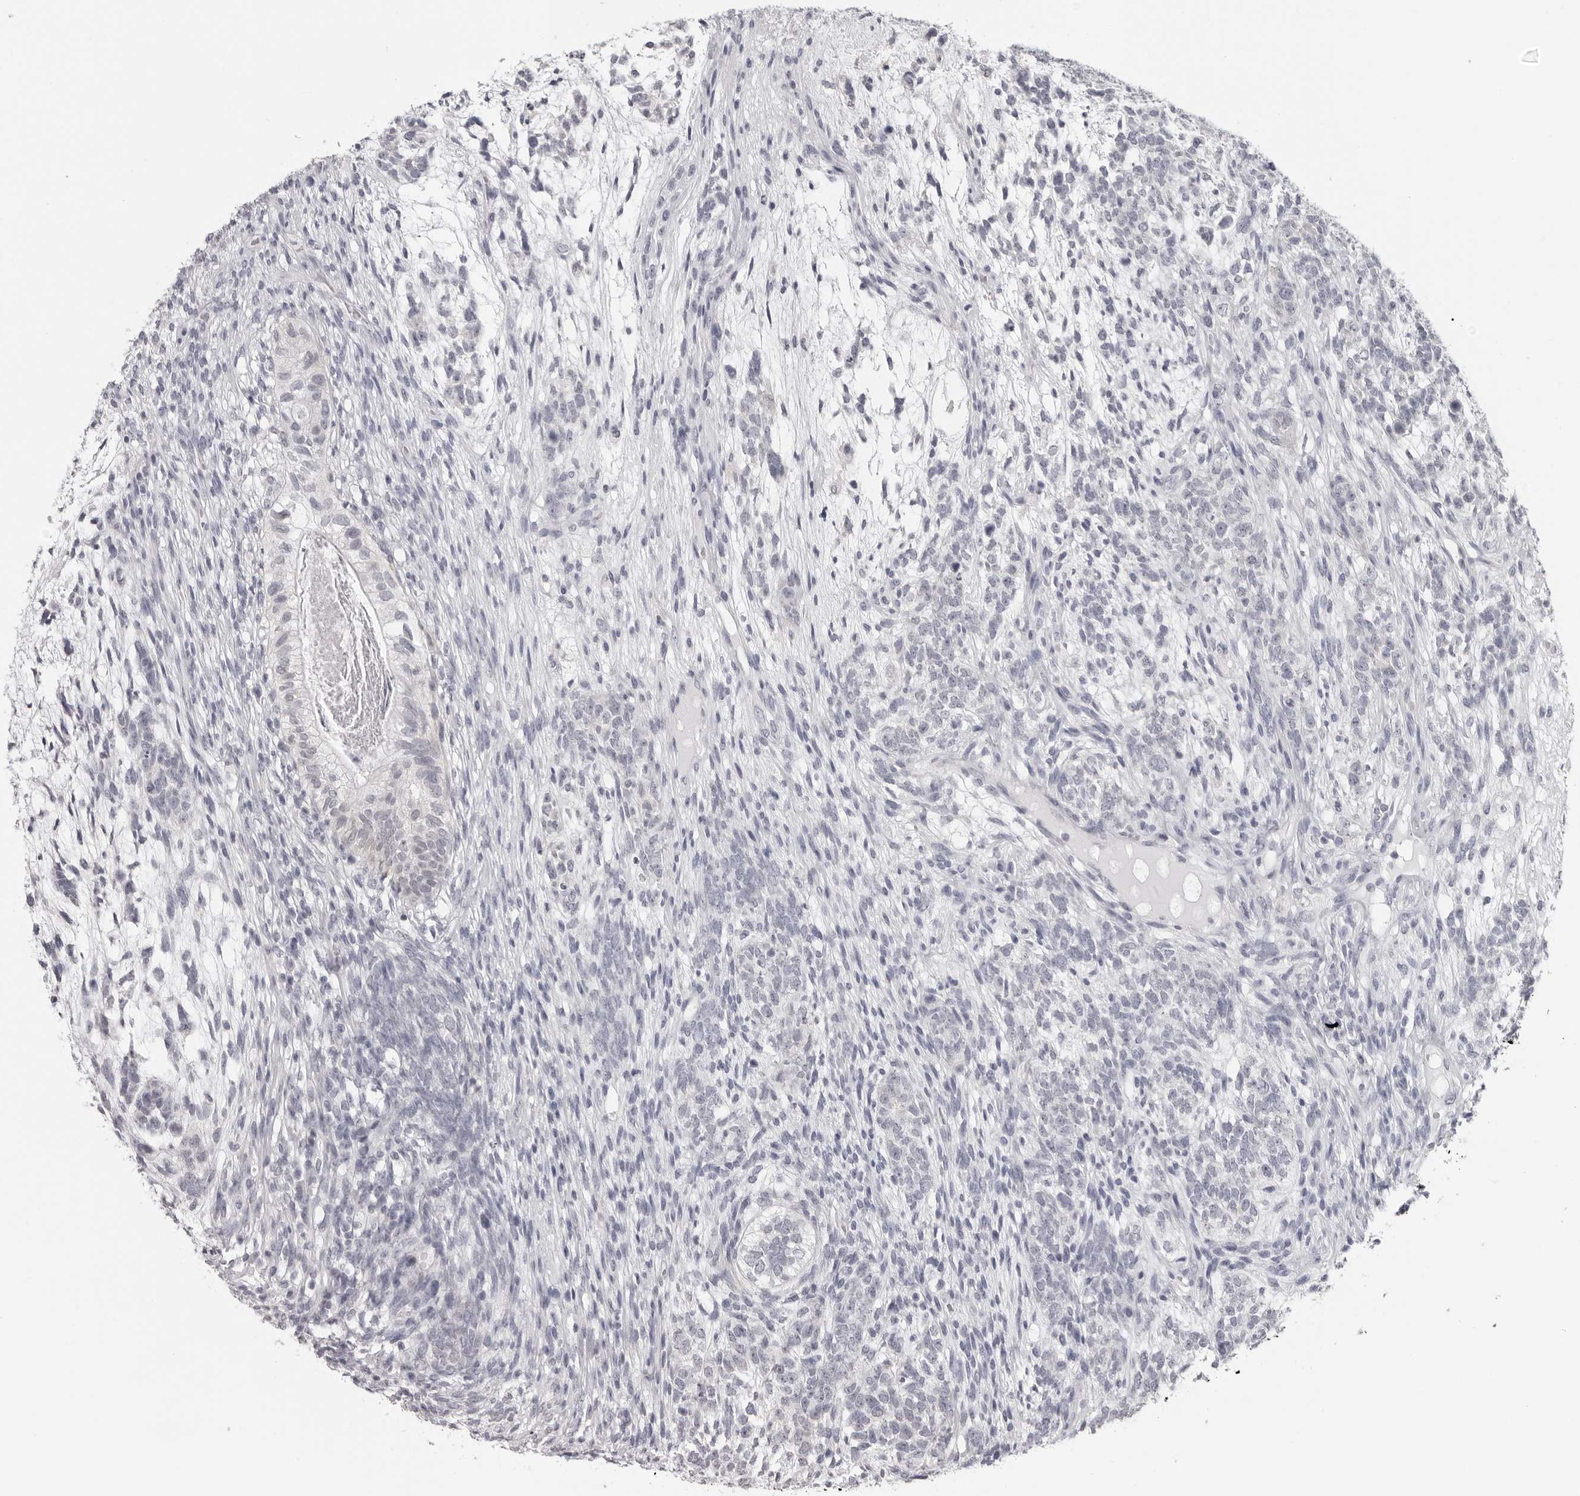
{"staining": {"intensity": "negative", "quantity": "none", "location": "none"}, "tissue": "testis cancer", "cell_type": "Tumor cells", "image_type": "cancer", "snomed": [{"axis": "morphology", "description": "Seminoma, NOS"}, {"axis": "morphology", "description": "Carcinoma, Embryonal, NOS"}, {"axis": "topography", "description": "Testis"}], "caption": "High magnification brightfield microscopy of testis seminoma stained with DAB (brown) and counterstained with hematoxylin (blue): tumor cells show no significant staining.", "gene": "DNALI1", "patient": {"sex": "male", "age": 28}}